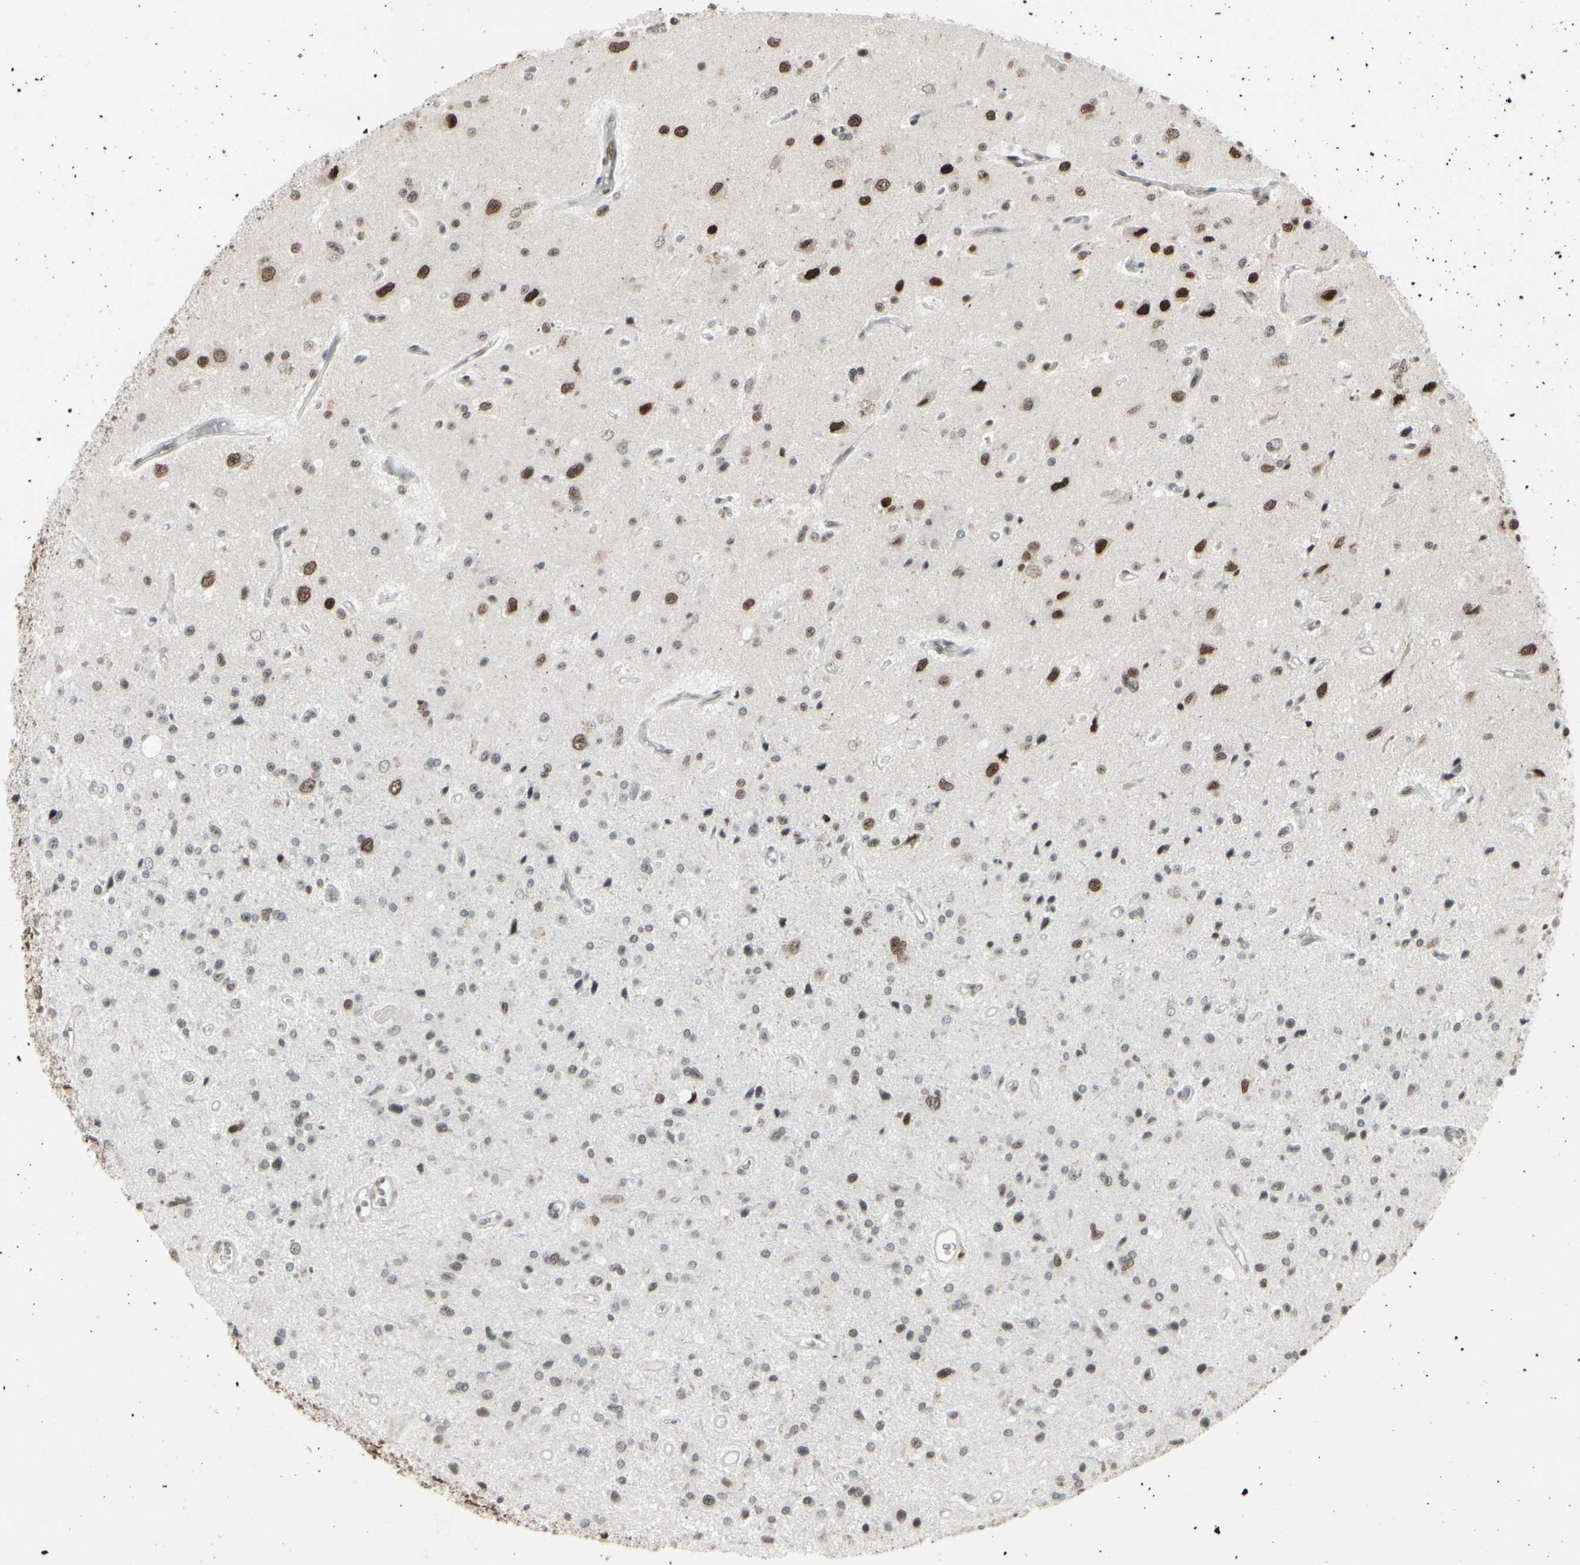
{"staining": {"intensity": "moderate", "quantity": "25%-75%", "location": "nuclear"}, "tissue": "glioma", "cell_type": "Tumor cells", "image_type": "cancer", "snomed": [{"axis": "morphology", "description": "Glioma, malignant, Low grade"}, {"axis": "topography", "description": "Brain"}], "caption": "Moderate nuclear staining for a protein is present in approximately 25%-75% of tumor cells of glioma using immunohistochemistry.", "gene": "HMG20A", "patient": {"sex": "male", "age": 58}}